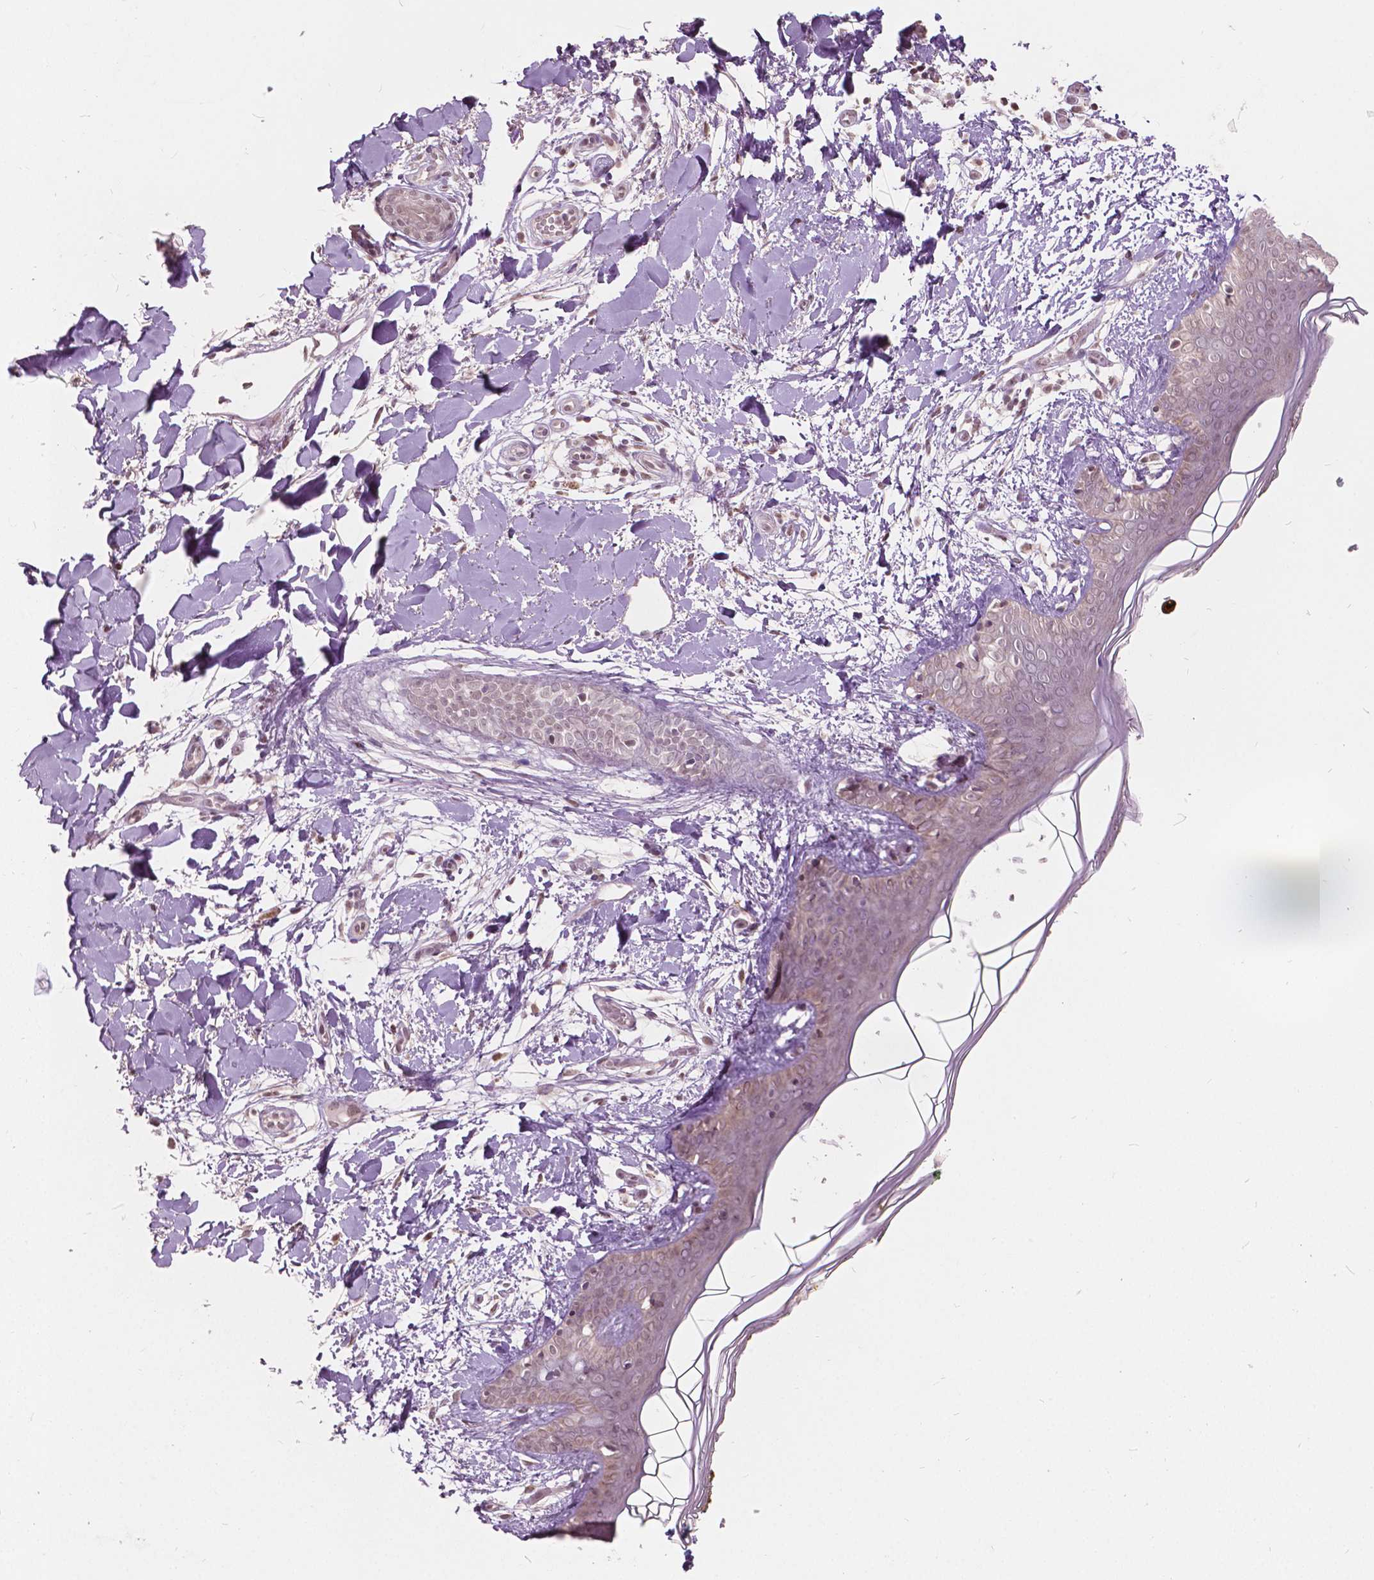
{"staining": {"intensity": "weak", "quantity": ">75%", "location": "cytoplasmic/membranous,nuclear"}, "tissue": "skin", "cell_type": "Fibroblasts", "image_type": "normal", "snomed": [{"axis": "morphology", "description": "Normal tissue, NOS"}, {"axis": "topography", "description": "Skin"}], "caption": "About >75% of fibroblasts in benign human skin exhibit weak cytoplasmic/membranous,nuclear protein staining as visualized by brown immunohistochemical staining.", "gene": "HOXA10", "patient": {"sex": "female", "age": 34}}